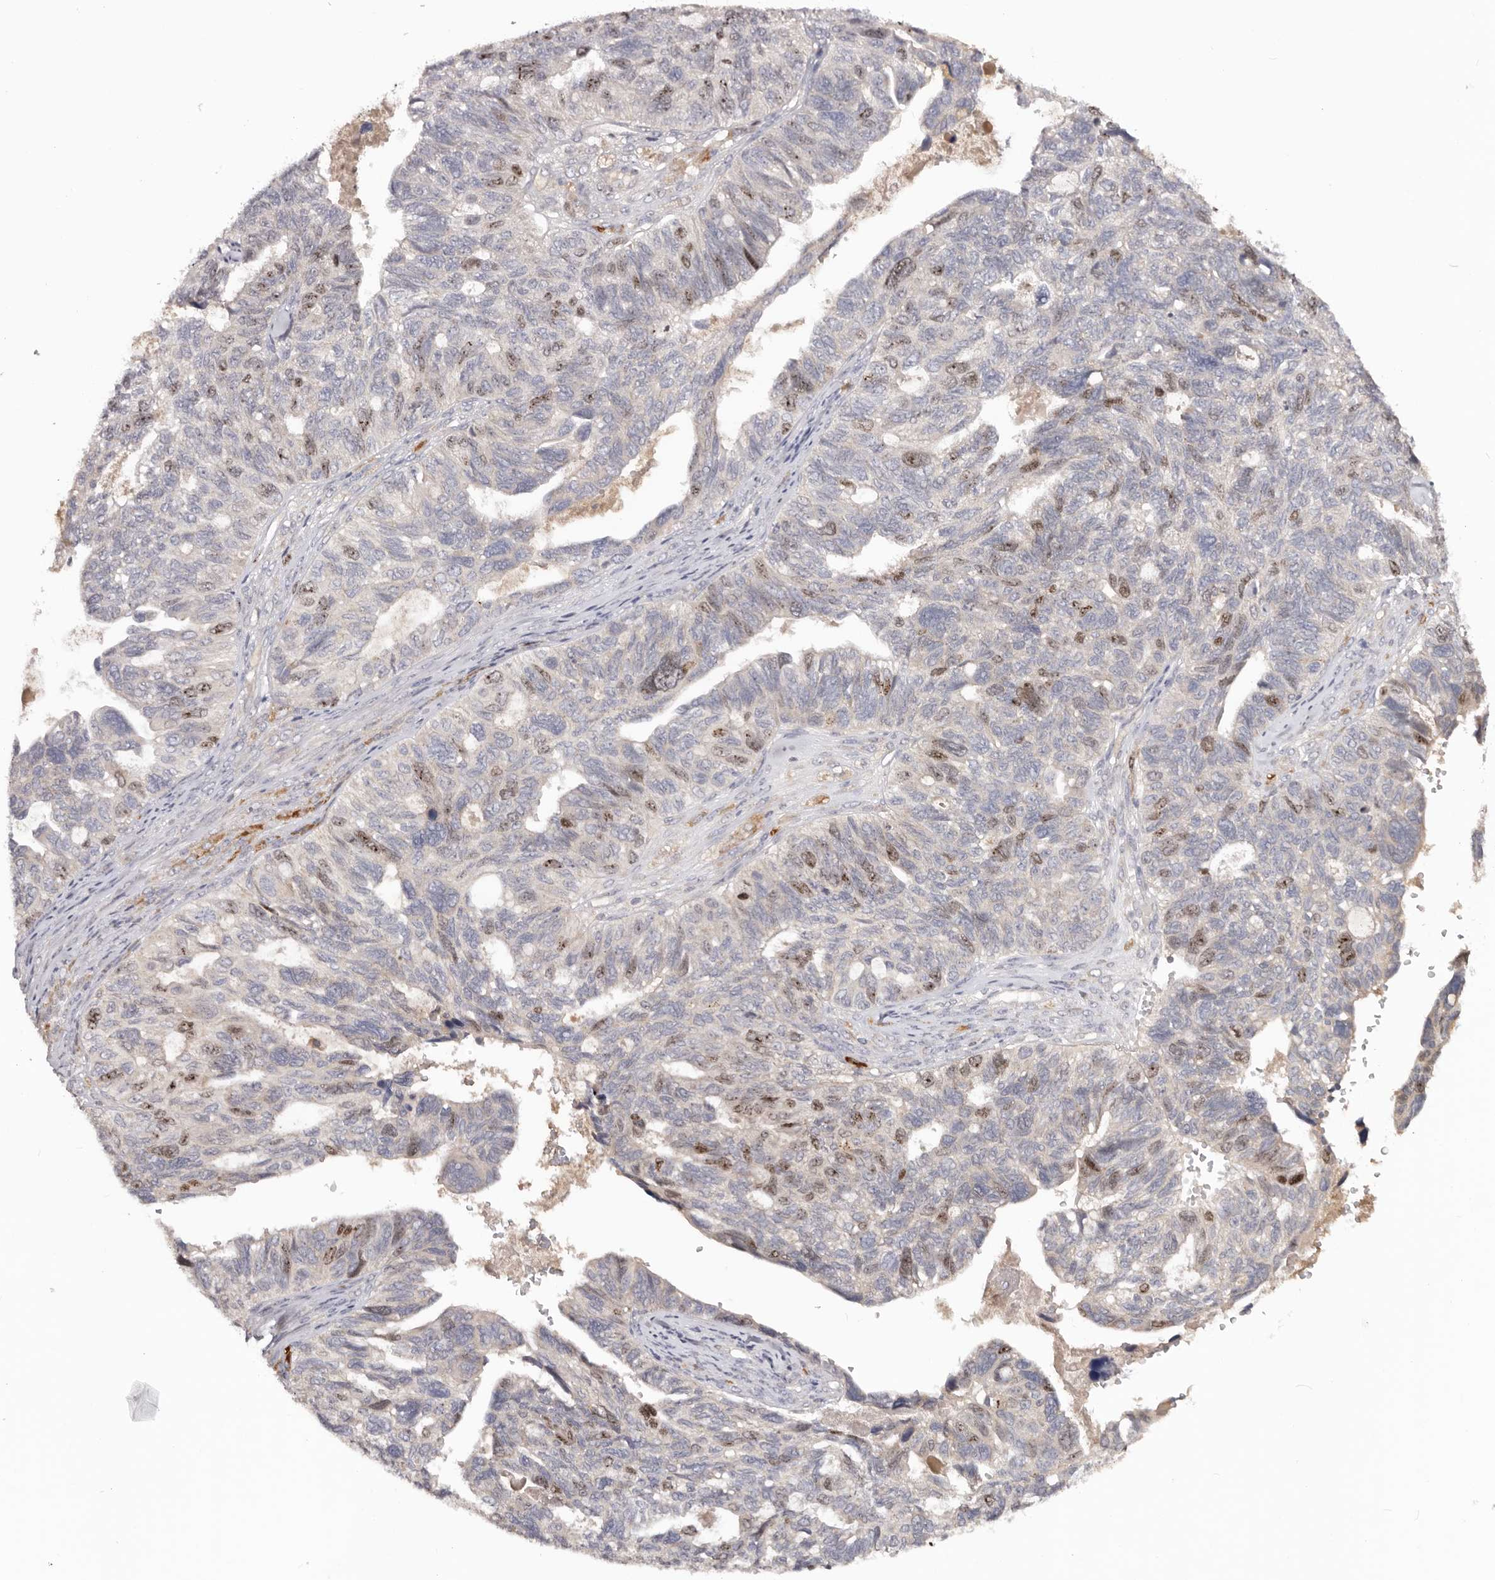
{"staining": {"intensity": "moderate", "quantity": "<25%", "location": "nuclear"}, "tissue": "ovarian cancer", "cell_type": "Tumor cells", "image_type": "cancer", "snomed": [{"axis": "morphology", "description": "Cystadenocarcinoma, serous, NOS"}, {"axis": "topography", "description": "Ovary"}], "caption": "Moderate nuclear positivity for a protein is seen in approximately <25% of tumor cells of serous cystadenocarcinoma (ovarian) using immunohistochemistry (IHC).", "gene": "CCDC190", "patient": {"sex": "female", "age": 79}}